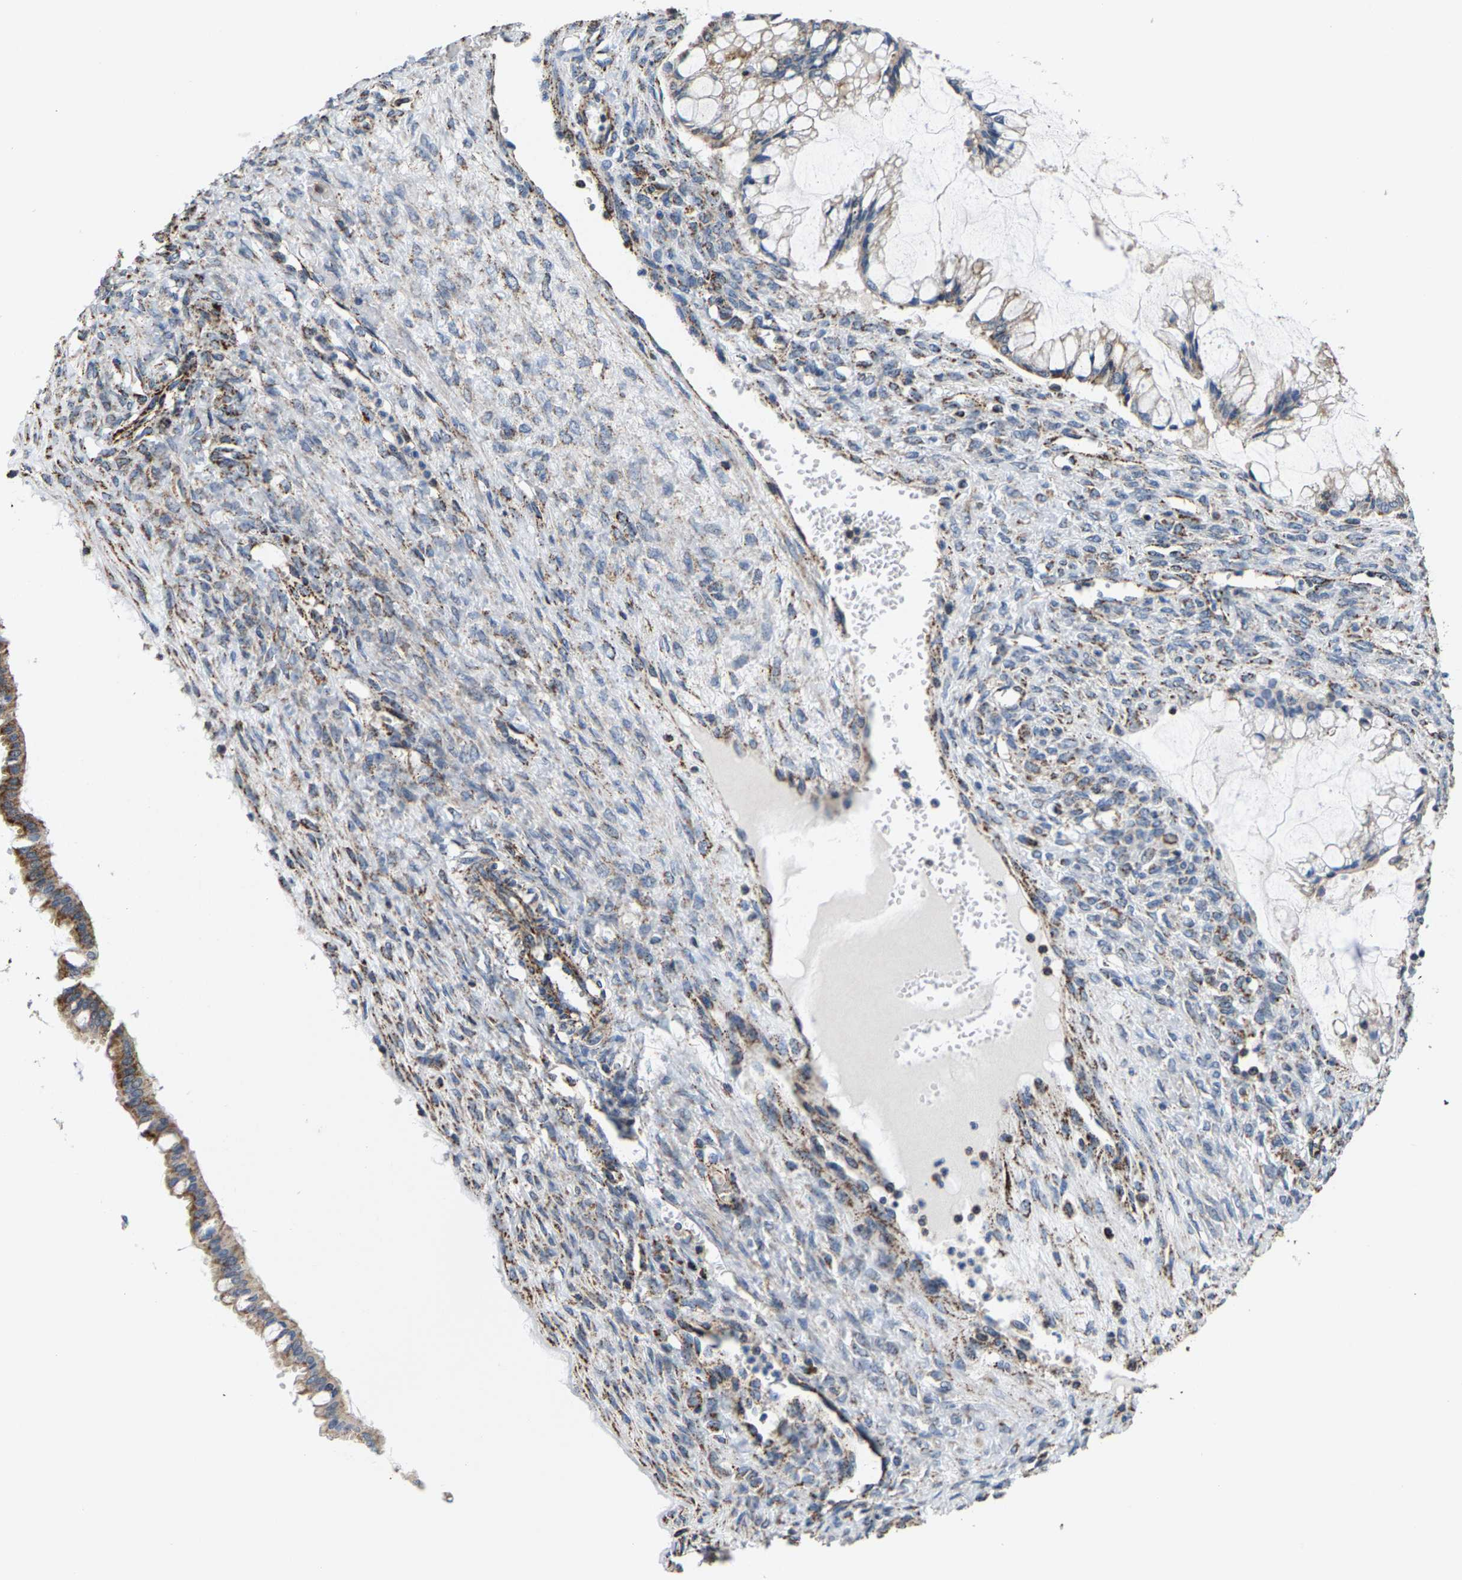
{"staining": {"intensity": "moderate", "quantity": ">75%", "location": "cytoplasmic/membranous"}, "tissue": "ovarian cancer", "cell_type": "Tumor cells", "image_type": "cancer", "snomed": [{"axis": "morphology", "description": "Cystadenocarcinoma, mucinous, NOS"}, {"axis": "topography", "description": "Ovary"}], "caption": "Immunohistochemistry histopathology image of ovarian mucinous cystadenocarcinoma stained for a protein (brown), which exhibits medium levels of moderate cytoplasmic/membranous expression in about >75% of tumor cells.", "gene": "SHMT2", "patient": {"sex": "female", "age": 73}}